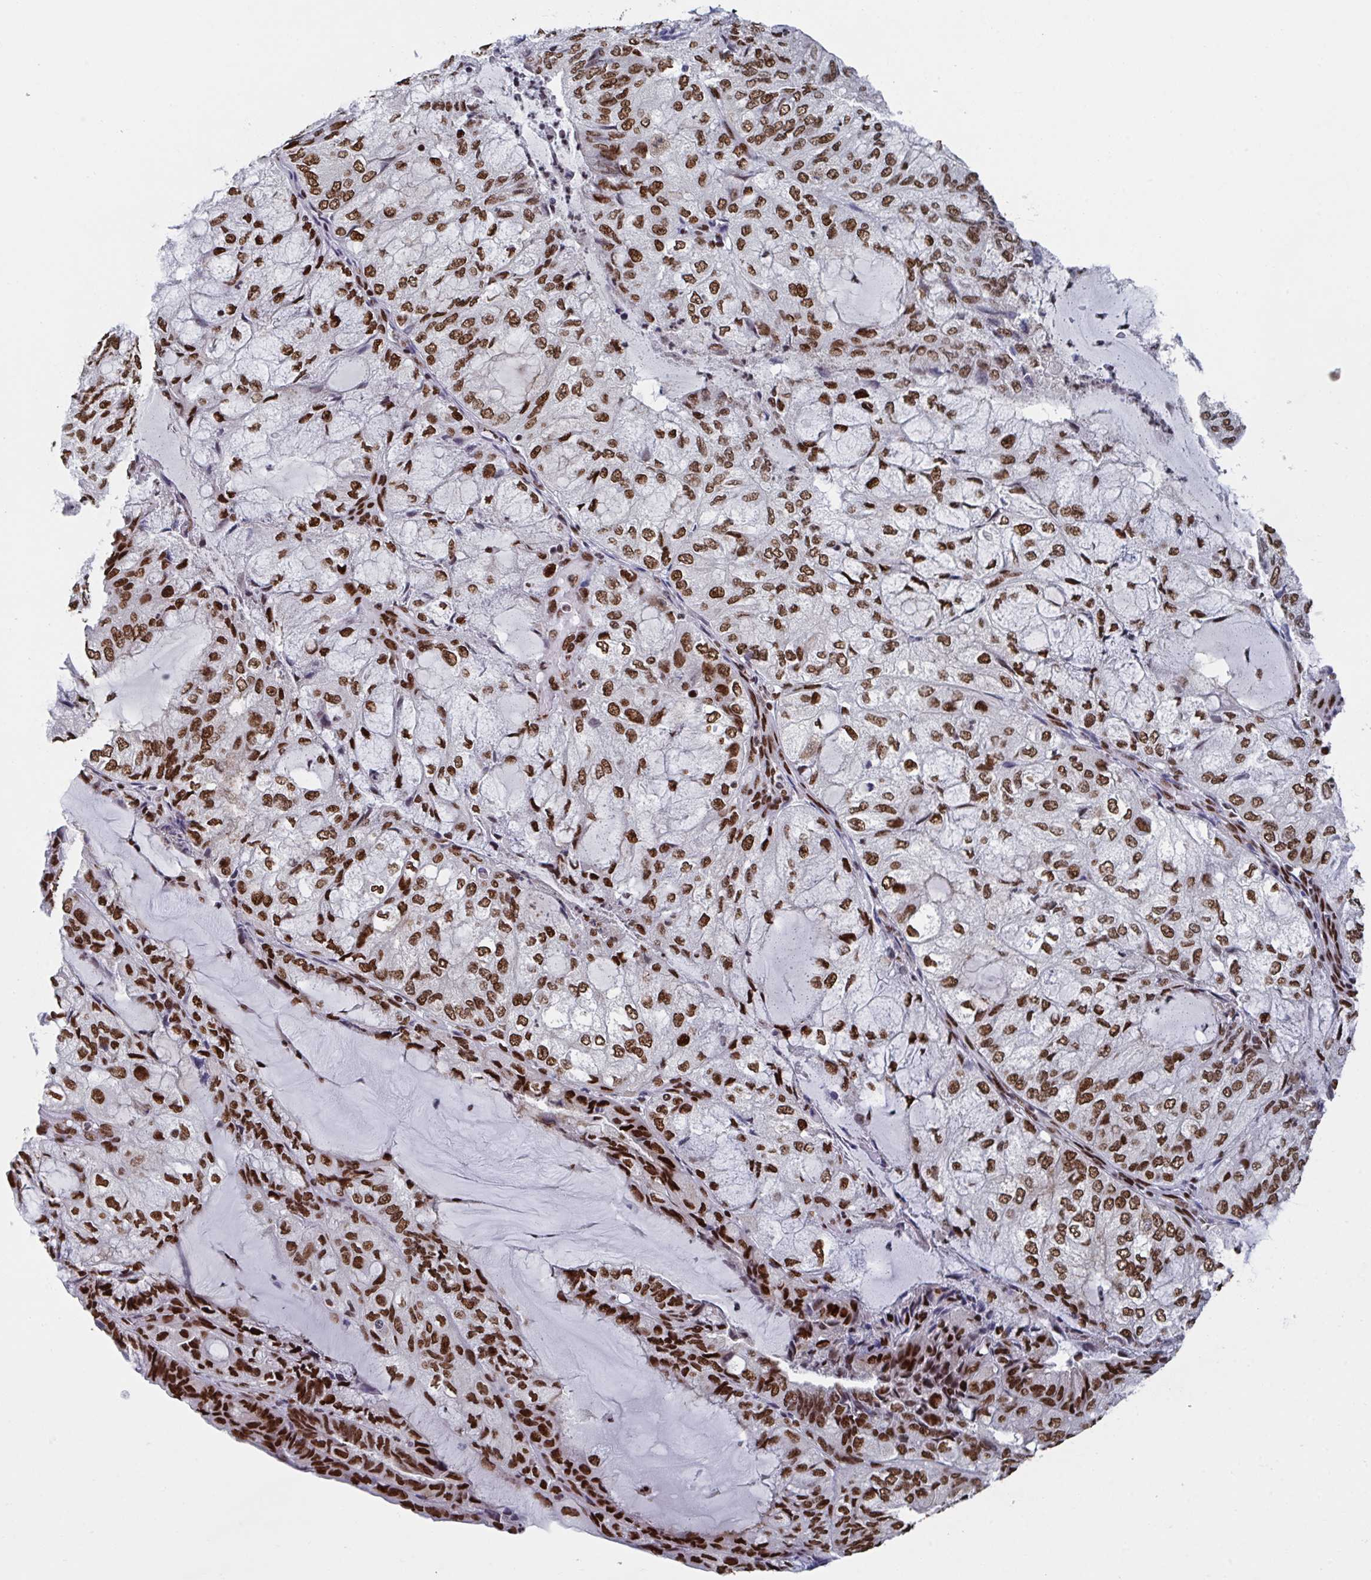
{"staining": {"intensity": "strong", "quantity": ">75%", "location": "nuclear"}, "tissue": "endometrial cancer", "cell_type": "Tumor cells", "image_type": "cancer", "snomed": [{"axis": "morphology", "description": "Adenocarcinoma, NOS"}, {"axis": "topography", "description": "Endometrium"}], "caption": "This micrograph reveals immunohistochemistry staining of human endometrial cancer, with high strong nuclear positivity in approximately >75% of tumor cells.", "gene": "ZNF607", "patient": {"sex": "female", "age": 81}}